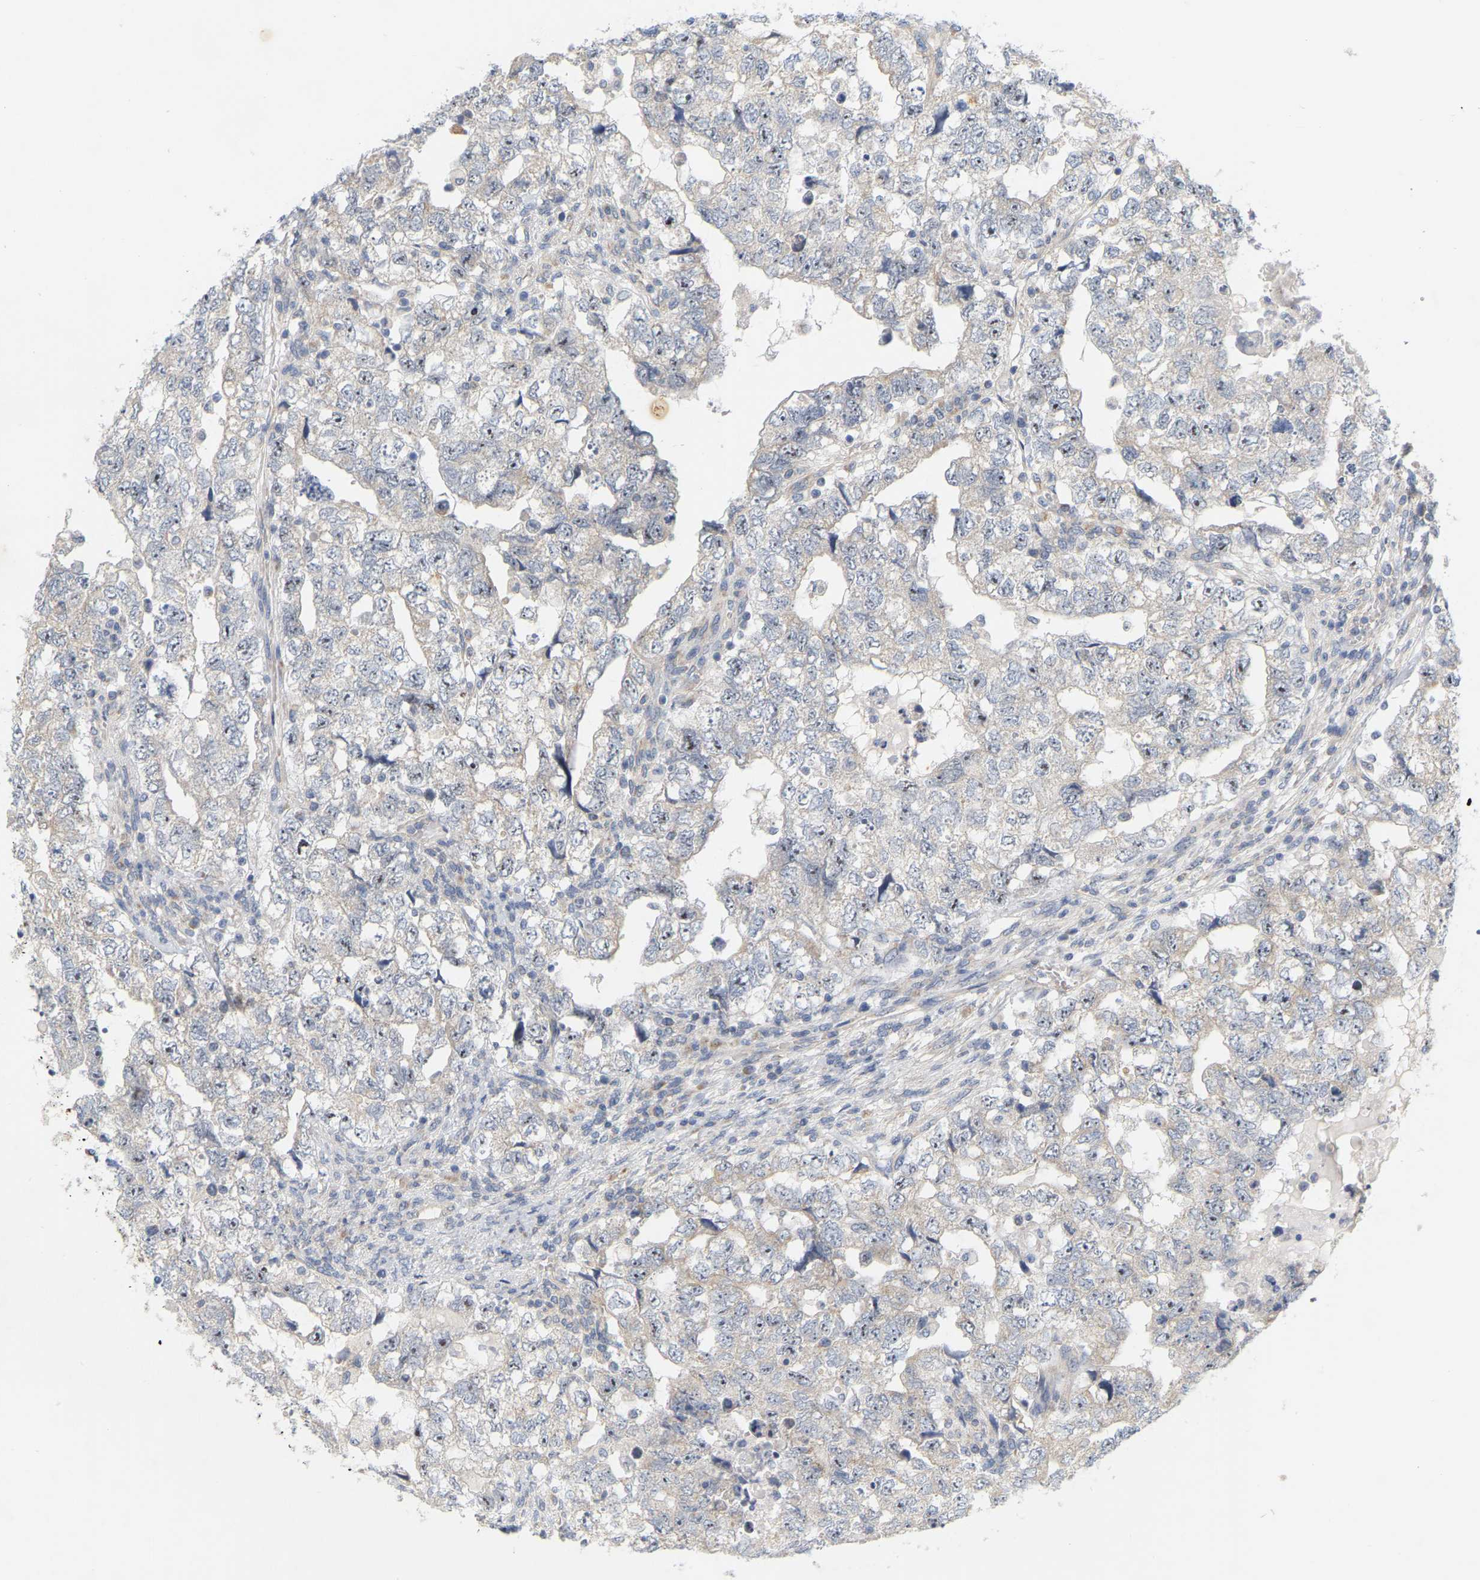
{"staining": {"intensity": "weak", "quantity": "25%-75%", "location": "nuclear"}, "tissue": "testis cancer", "cell_type": "Tumor cells", "image_type": "cancer", "snomed": [{"axis": "morphology", "description": "Carcinoma, Embryonal, NOS"}, {"axis": "topography", "description": "Testis"}], "caption": "A high-resolution photomicrograph shows immunohistochemistry (IHC) staining of testis cancer, which shows weak nuclear expression in approximately 25%-75% of tumor cells.", "gene": "MINDY4", "patient": {"sex": "male", "age": 36}}